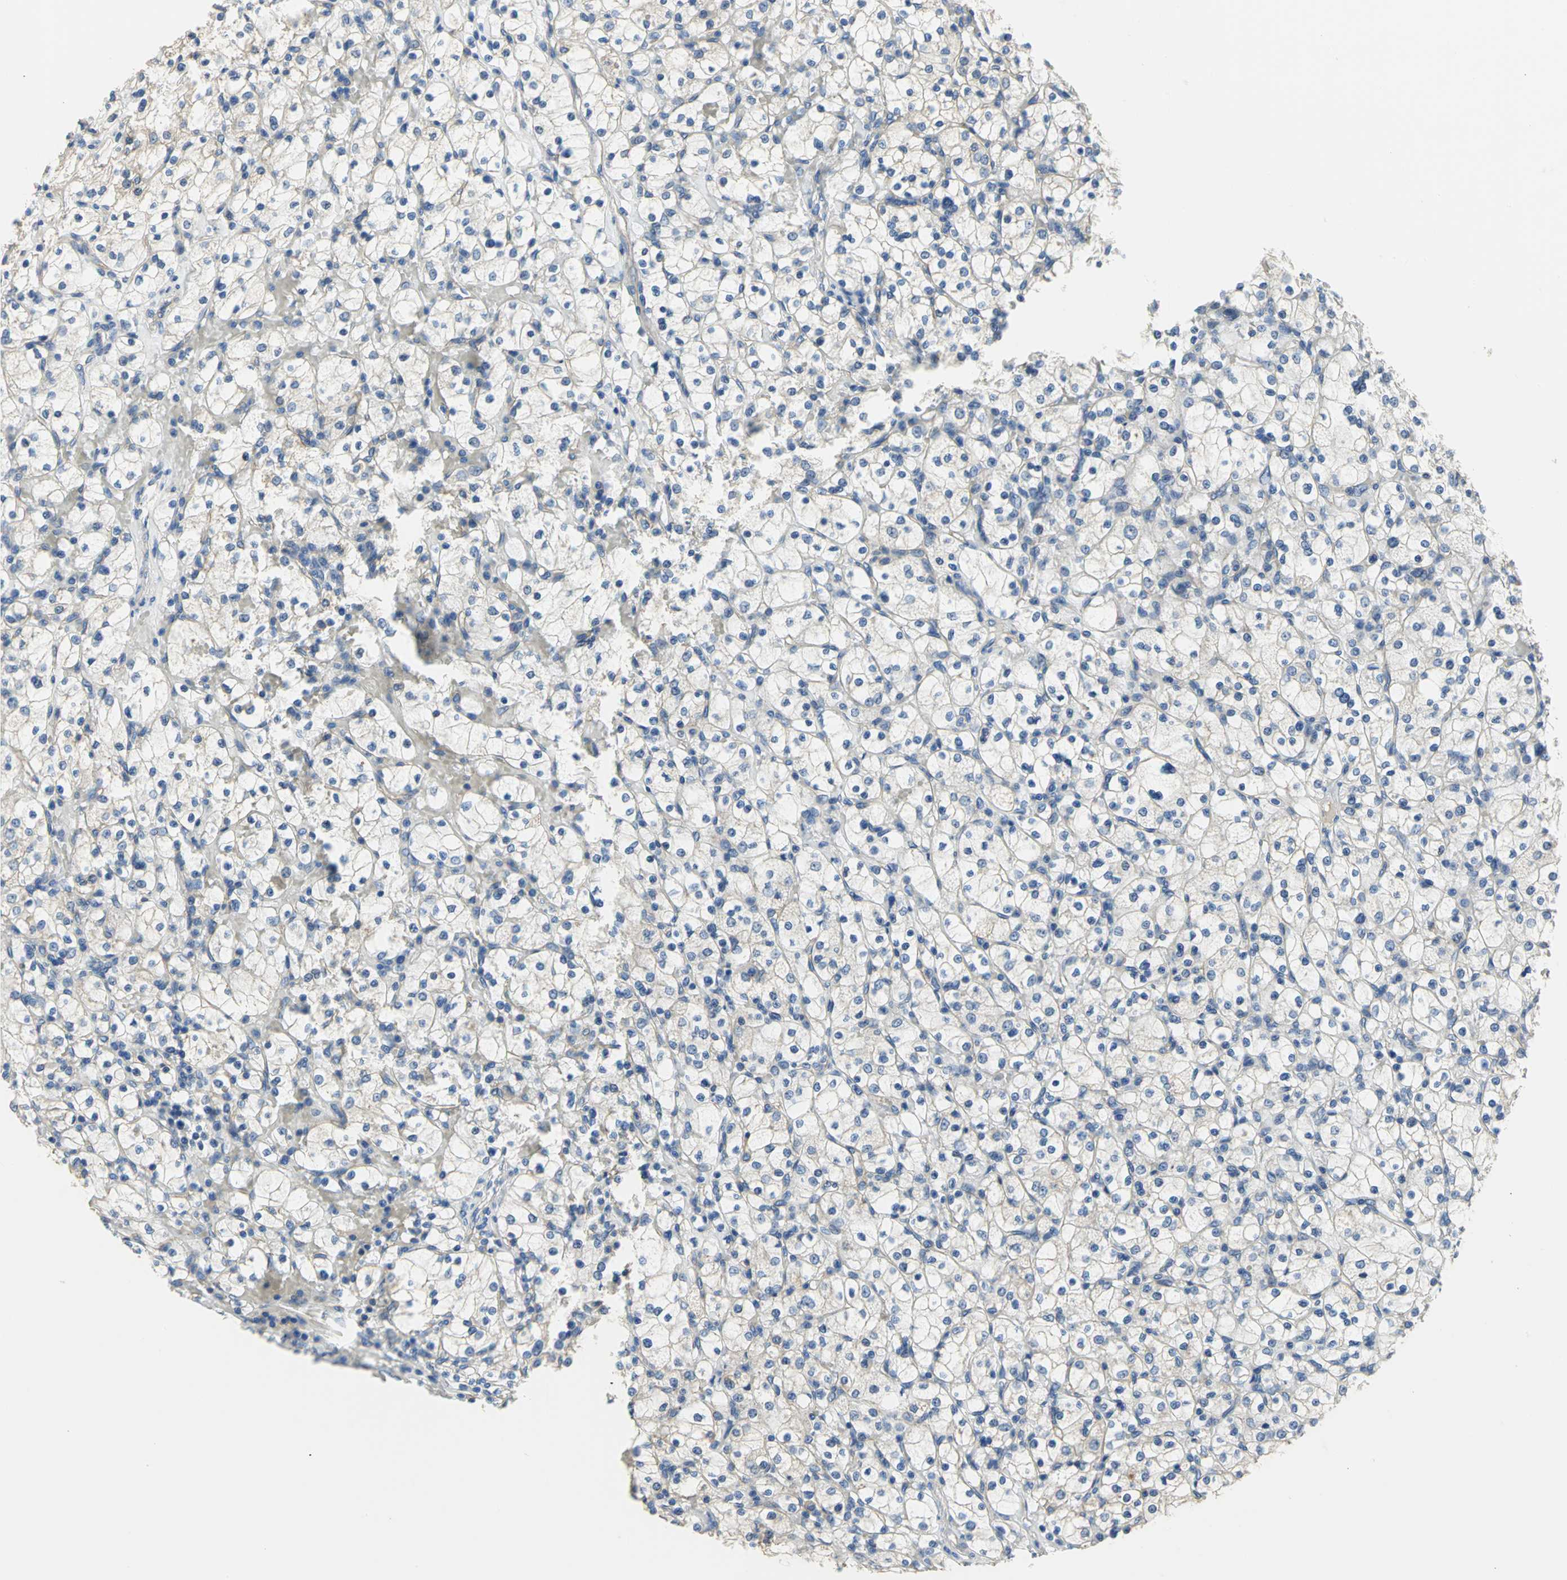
{"staining": {"intensity": "negative", "quantity": "none", "location": "none"}, "tissue": "renal cancer", "cell_type": "Tumor cells", "image_type": "cancer", "snomed": [{"axis": "morphology", "description": "Adenocarcinoma, NOS"}, {"axis": "topography", "description": "Kidney"}], "caption": "Image shows no significant protein positivity in tumor cells of renal cancer.", "gene": "HTR1F", "patient": {"sex": "female", "age": 83}}